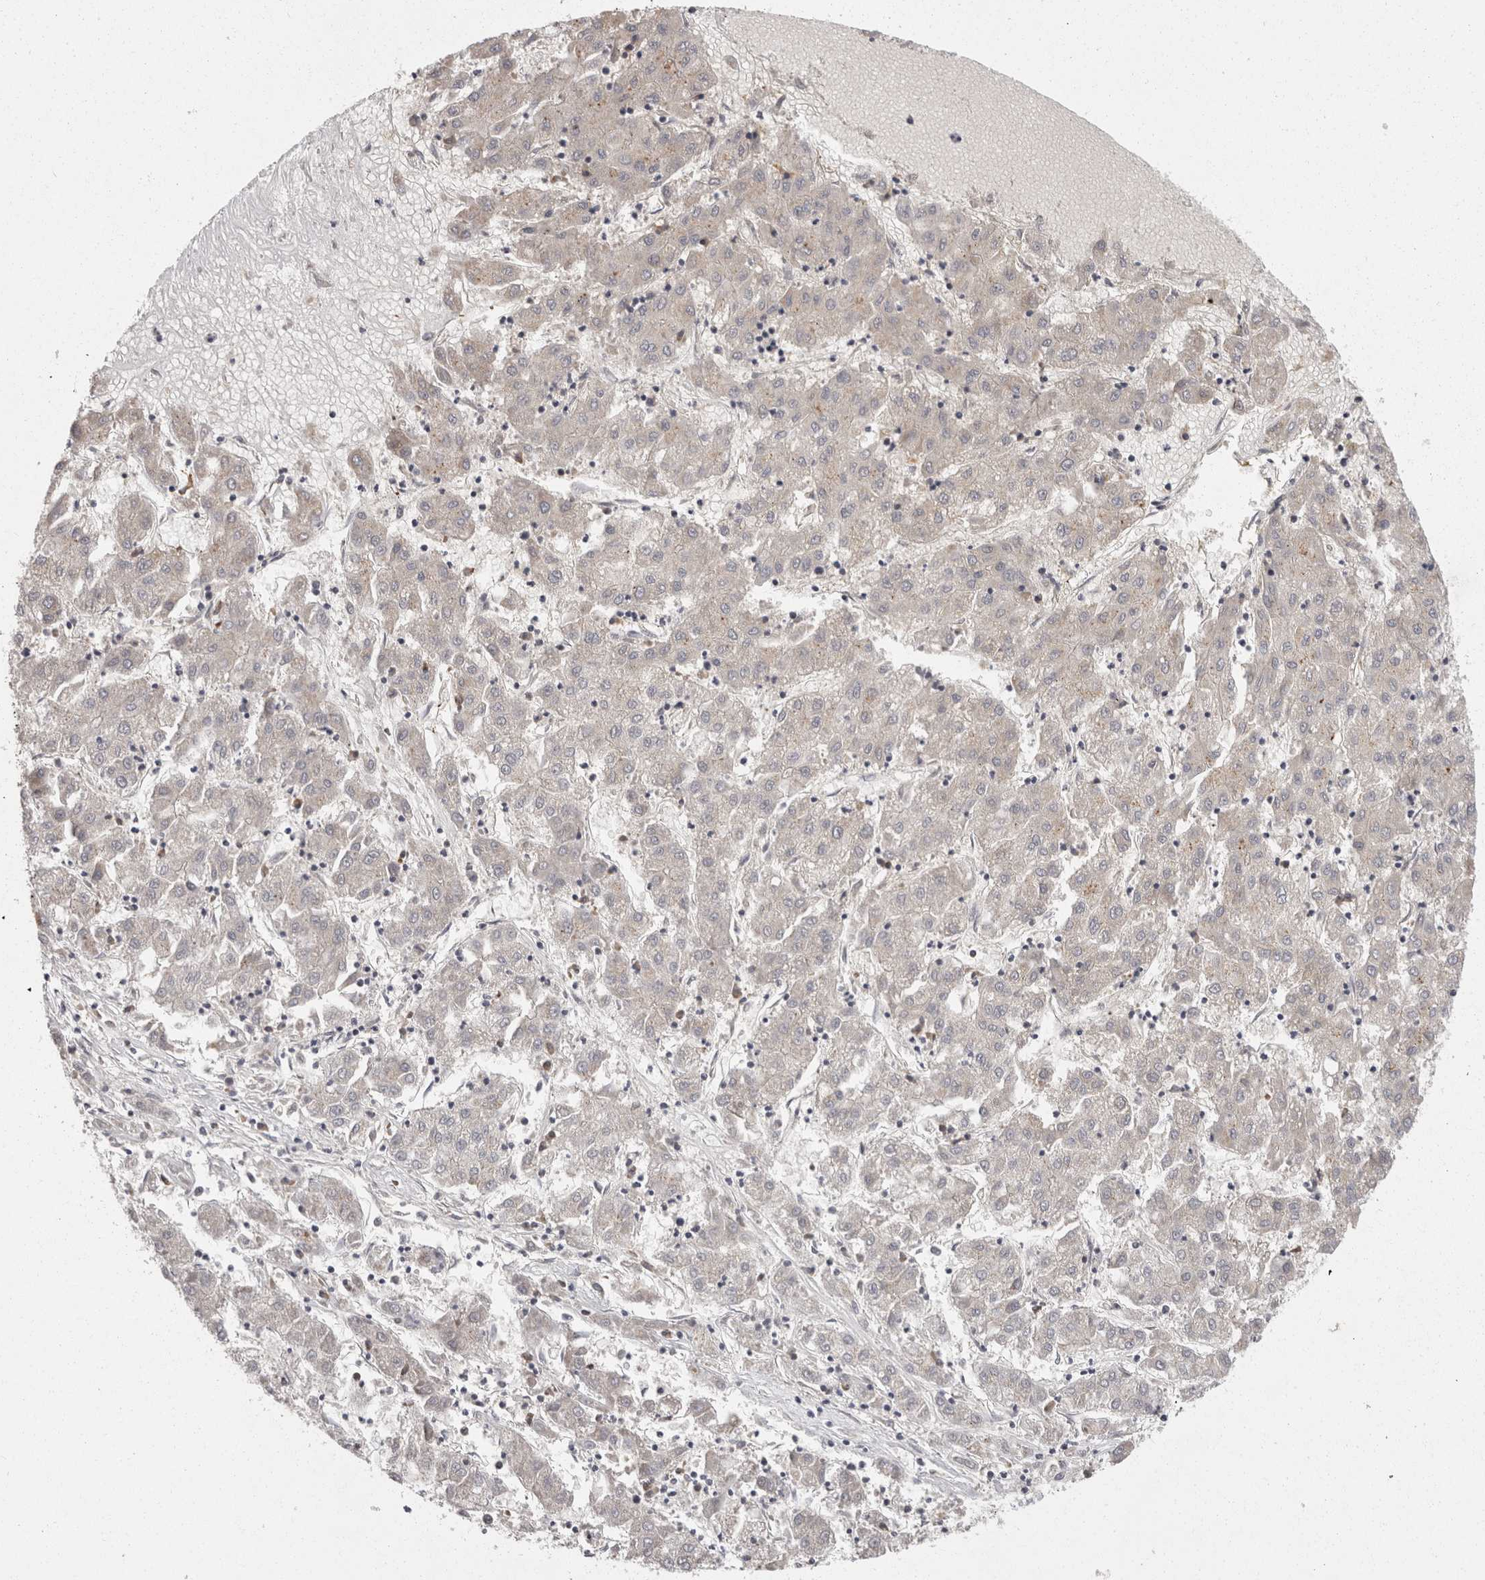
{"staining": {"intensity": "negative", "quantity": "none", "location": "none"}, "tissue": "liver cancer", "cell_type": "Tumor cells", "image_type": "cancer", "snomed": [{"axis": "morphology", "description": "Carcinoma, Hepatocellular, NOS"}, {"axis": "topography", "description": "Liver"}], "caption": "DAB immunohistochemical staining of hepatocellular carcinoma (liver) reveals no significant staining in tumor cells.", "gene": "ACAT2", "patient": {"sex": "male", "age": 72}}